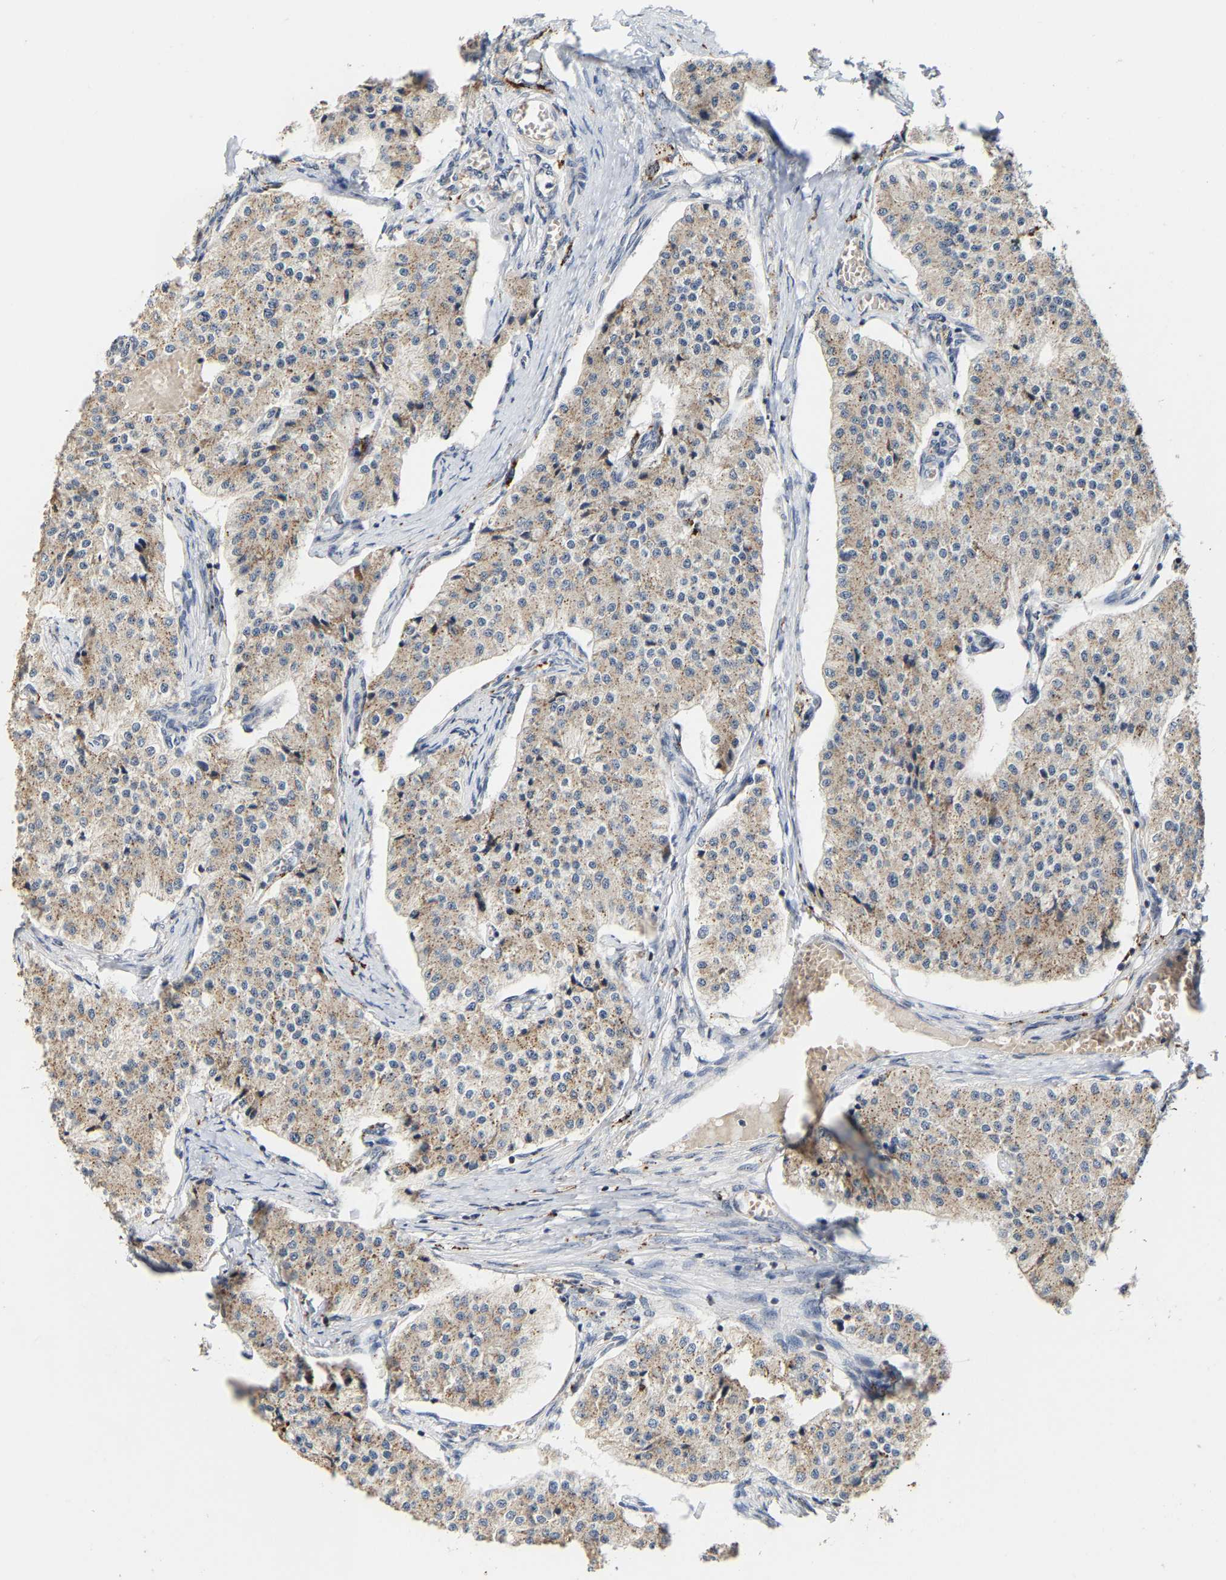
{"staining": {"intensity": "weak", "quantity": ">75%", "location": "cytoplasmic/membranous"}, "tissue": "carcinoid", "cell_type": "Tumor cells", "image_type": "cancer", "snomed": [{"axis": "morphology", "description": "Carcinoid, malignant, NOS"}, {"axis": "topography", "description": "Colon"}], "caption": "This is a histology image of immunohistochemistry (IHC) staining of carcinoid (malignant), which shows weak positivity in the cytoplasmic/membranous of tumor cells.", "gene": "NOP58", "patient": {"sex": "female", "age": 52}}